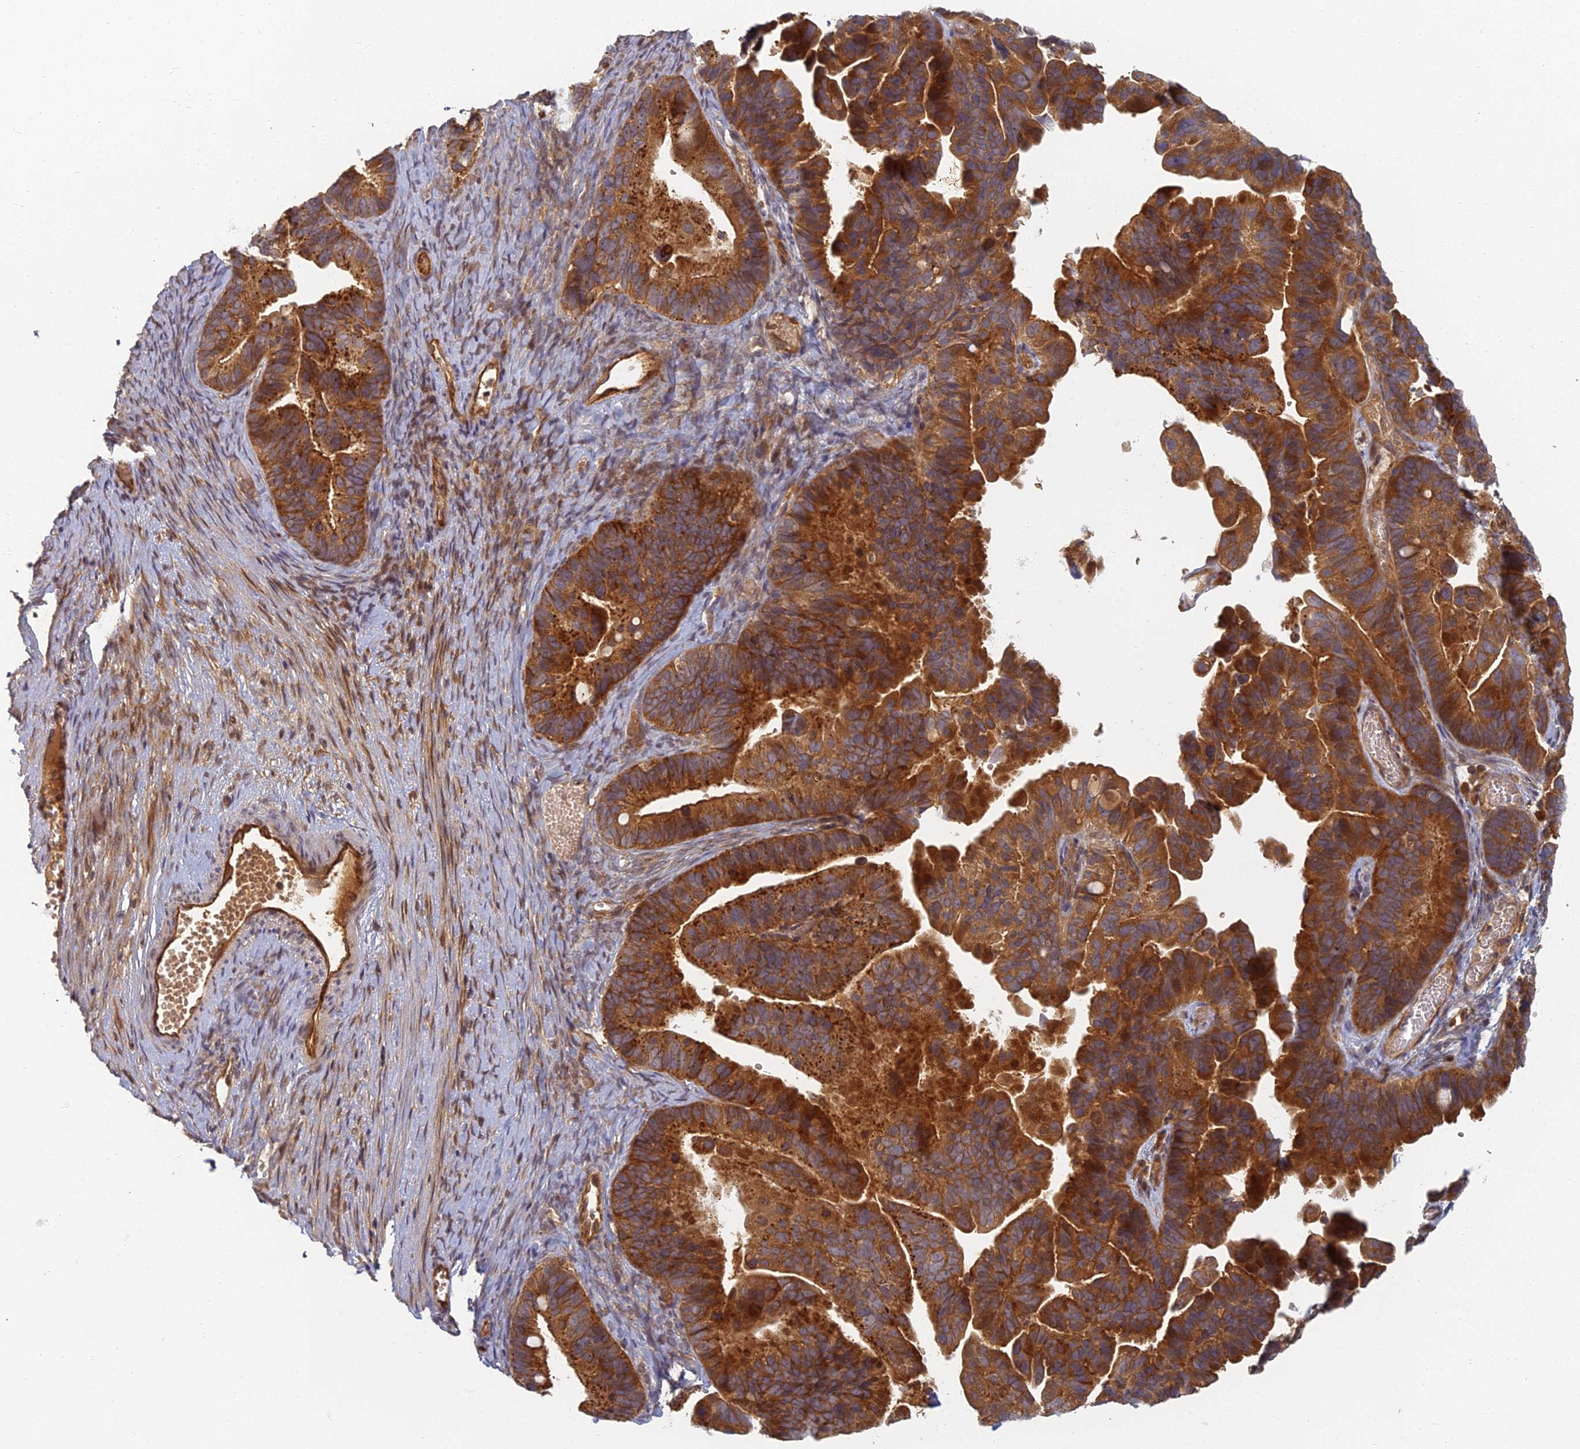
{"staining": {"intensity": "strong", "quantity": ">75%", "location": "cytoplasmic/membranous"}, "tissue": "ovarian cancer", "cell_type": "Tumor cells", "image_type": "cancer", "snomed": [{"axis": "morphology", "description": "Cystadenocarcinoma, serous, NOS"}, {"axis": "topography", "description": "Ovary"}], "caption": "This is a photomicrograph of immunohistochemistry staining of ovarian serous cystadenocarcinoma, which shows strong positivity in the cytoplasmic/membranous of tumor cells.", "gene": "INO80D", "patient": {"sex": "female", "age": 56}}